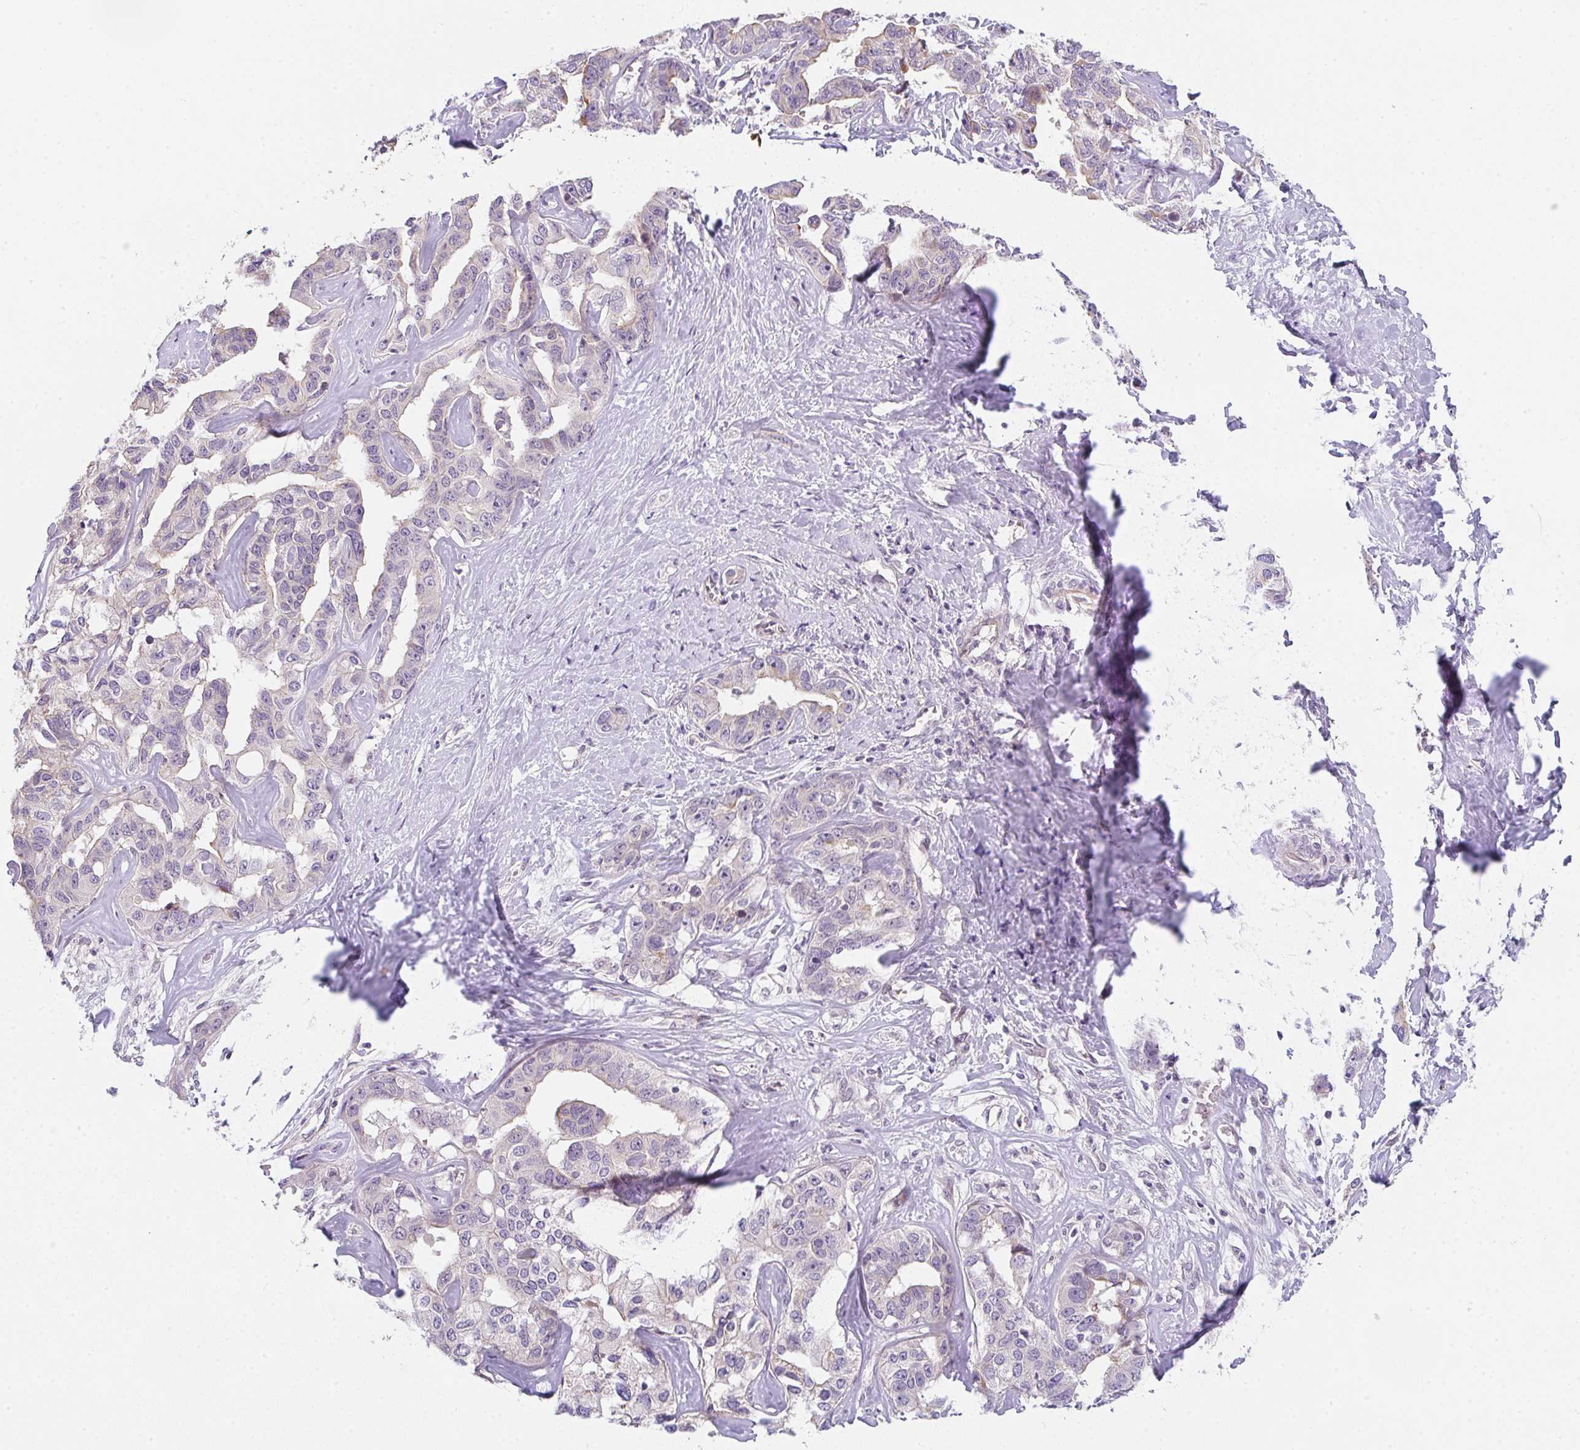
{"staining": {"intensity": "negative", "quantity": "none", "location": "none"}, "tissue": "liver cancer", "cell_type": "Tumor cells", "image_type": "cancer", "snomed": [{"axis": "morphology", "description": "Cholangiocarcinoma"}, {"axis": "topography", "description": "Liver"}], "caption": "This micrograph is of liver cancer stained with immunohistochemistry to label a protein in brown with the nuclei are counter-stained blue. There is no positivity in tumor cells.", "gene": "TNFRSF10A", "patient": {"sex": "male", "age": 59}}